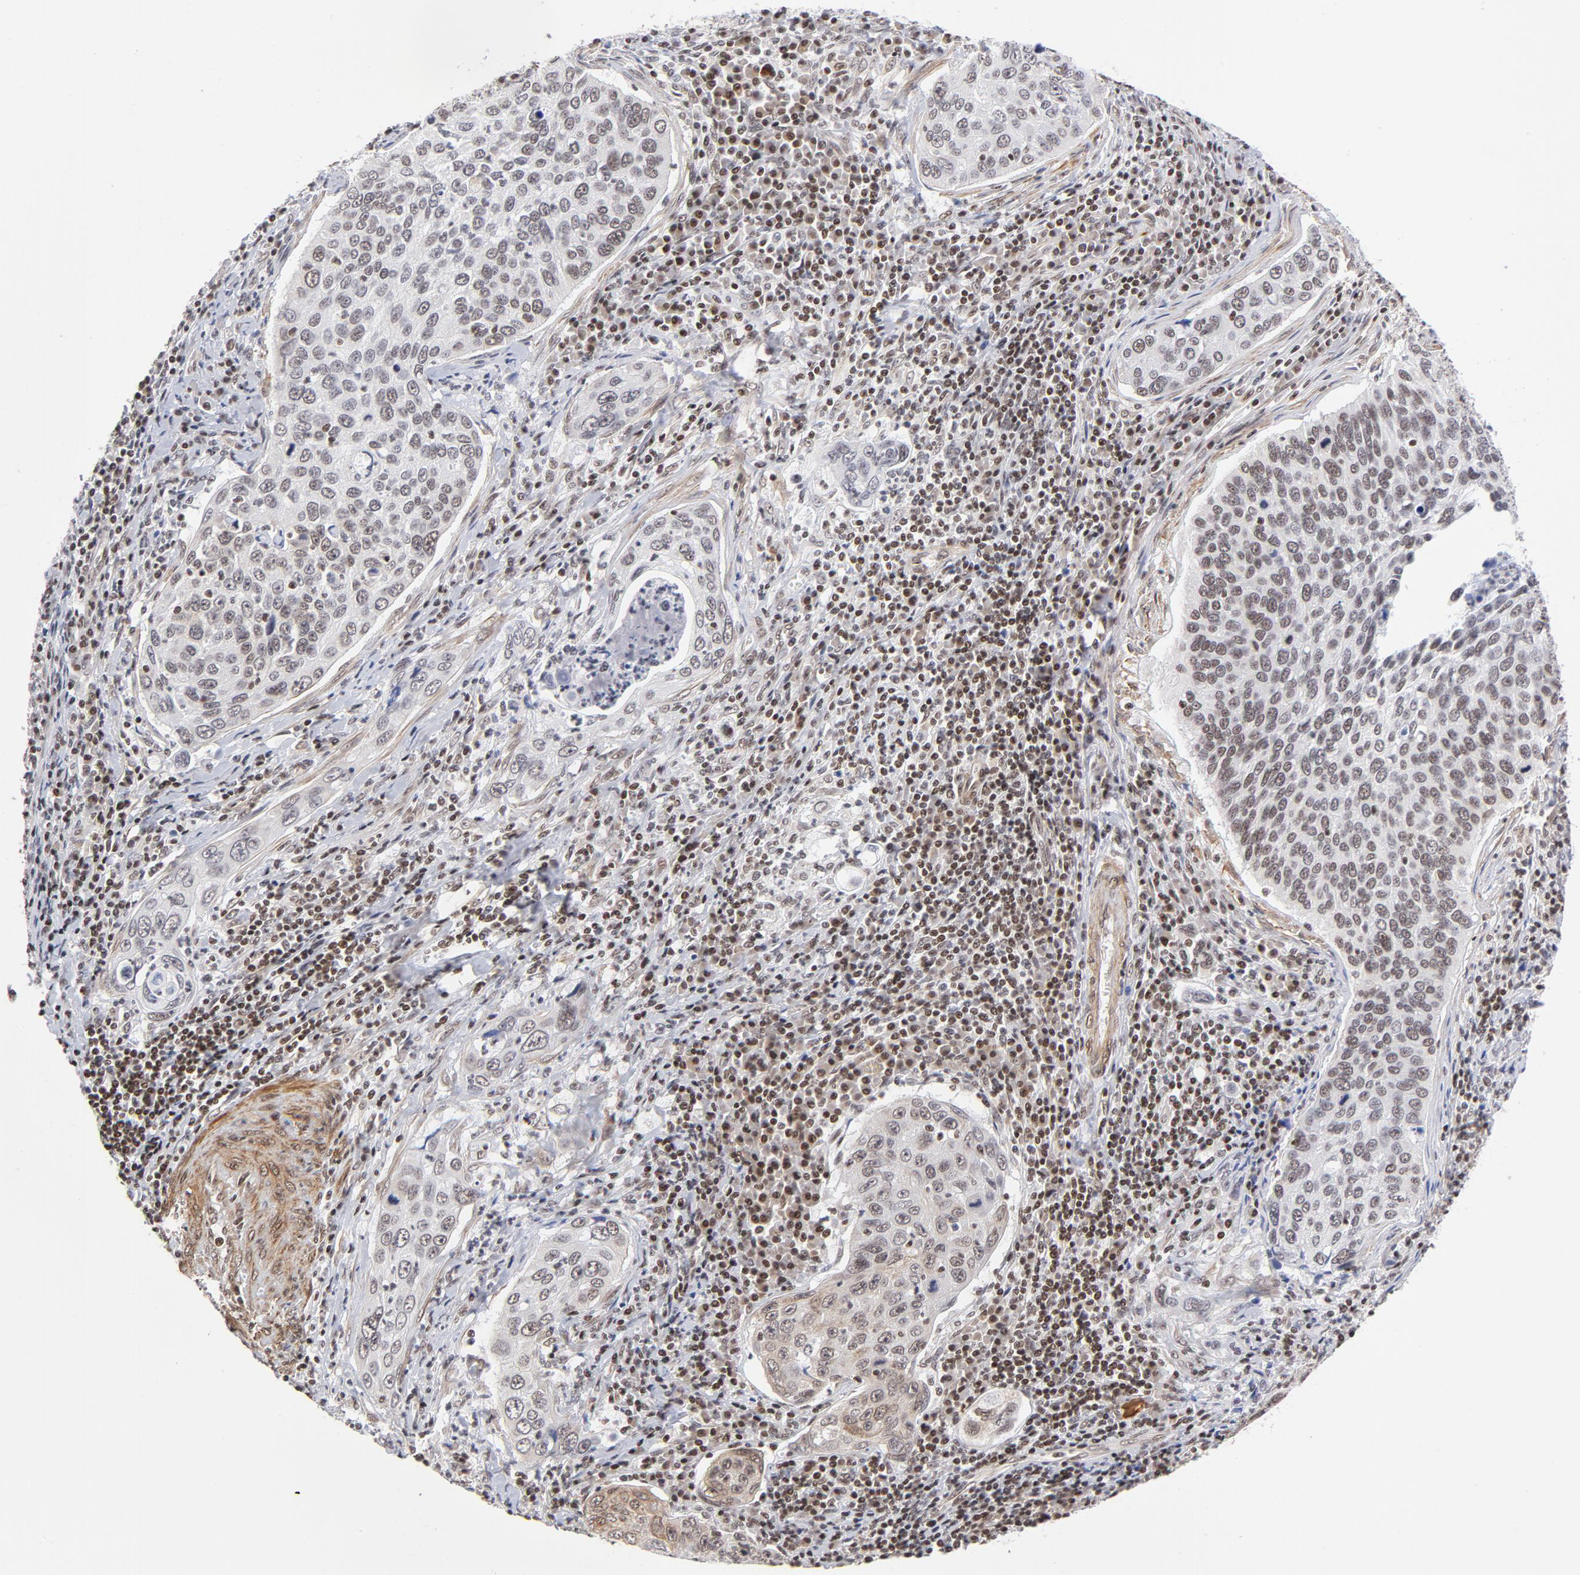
{"staining": {"intensity": "moderate", "quantity": "25%-75%", "location": "nuclear"}, "tissue": "cervical cancer", "cell_type": "Tumor cells", "image_type": "cancer", "snomed": [{"axis": "morphology", "description": "Squamous cell carcinoma, NOS"}, {"axis": "topography", "description": "Cervix"}], "caption": "A medium amount of moderate nuclear staining is appreciated in about 25%-75% of tumor cells in cervical cancer (squamous cell carcinoma) tissue.", "gene": "CTCF", "patient": {"sex": "female", "age": 53}}